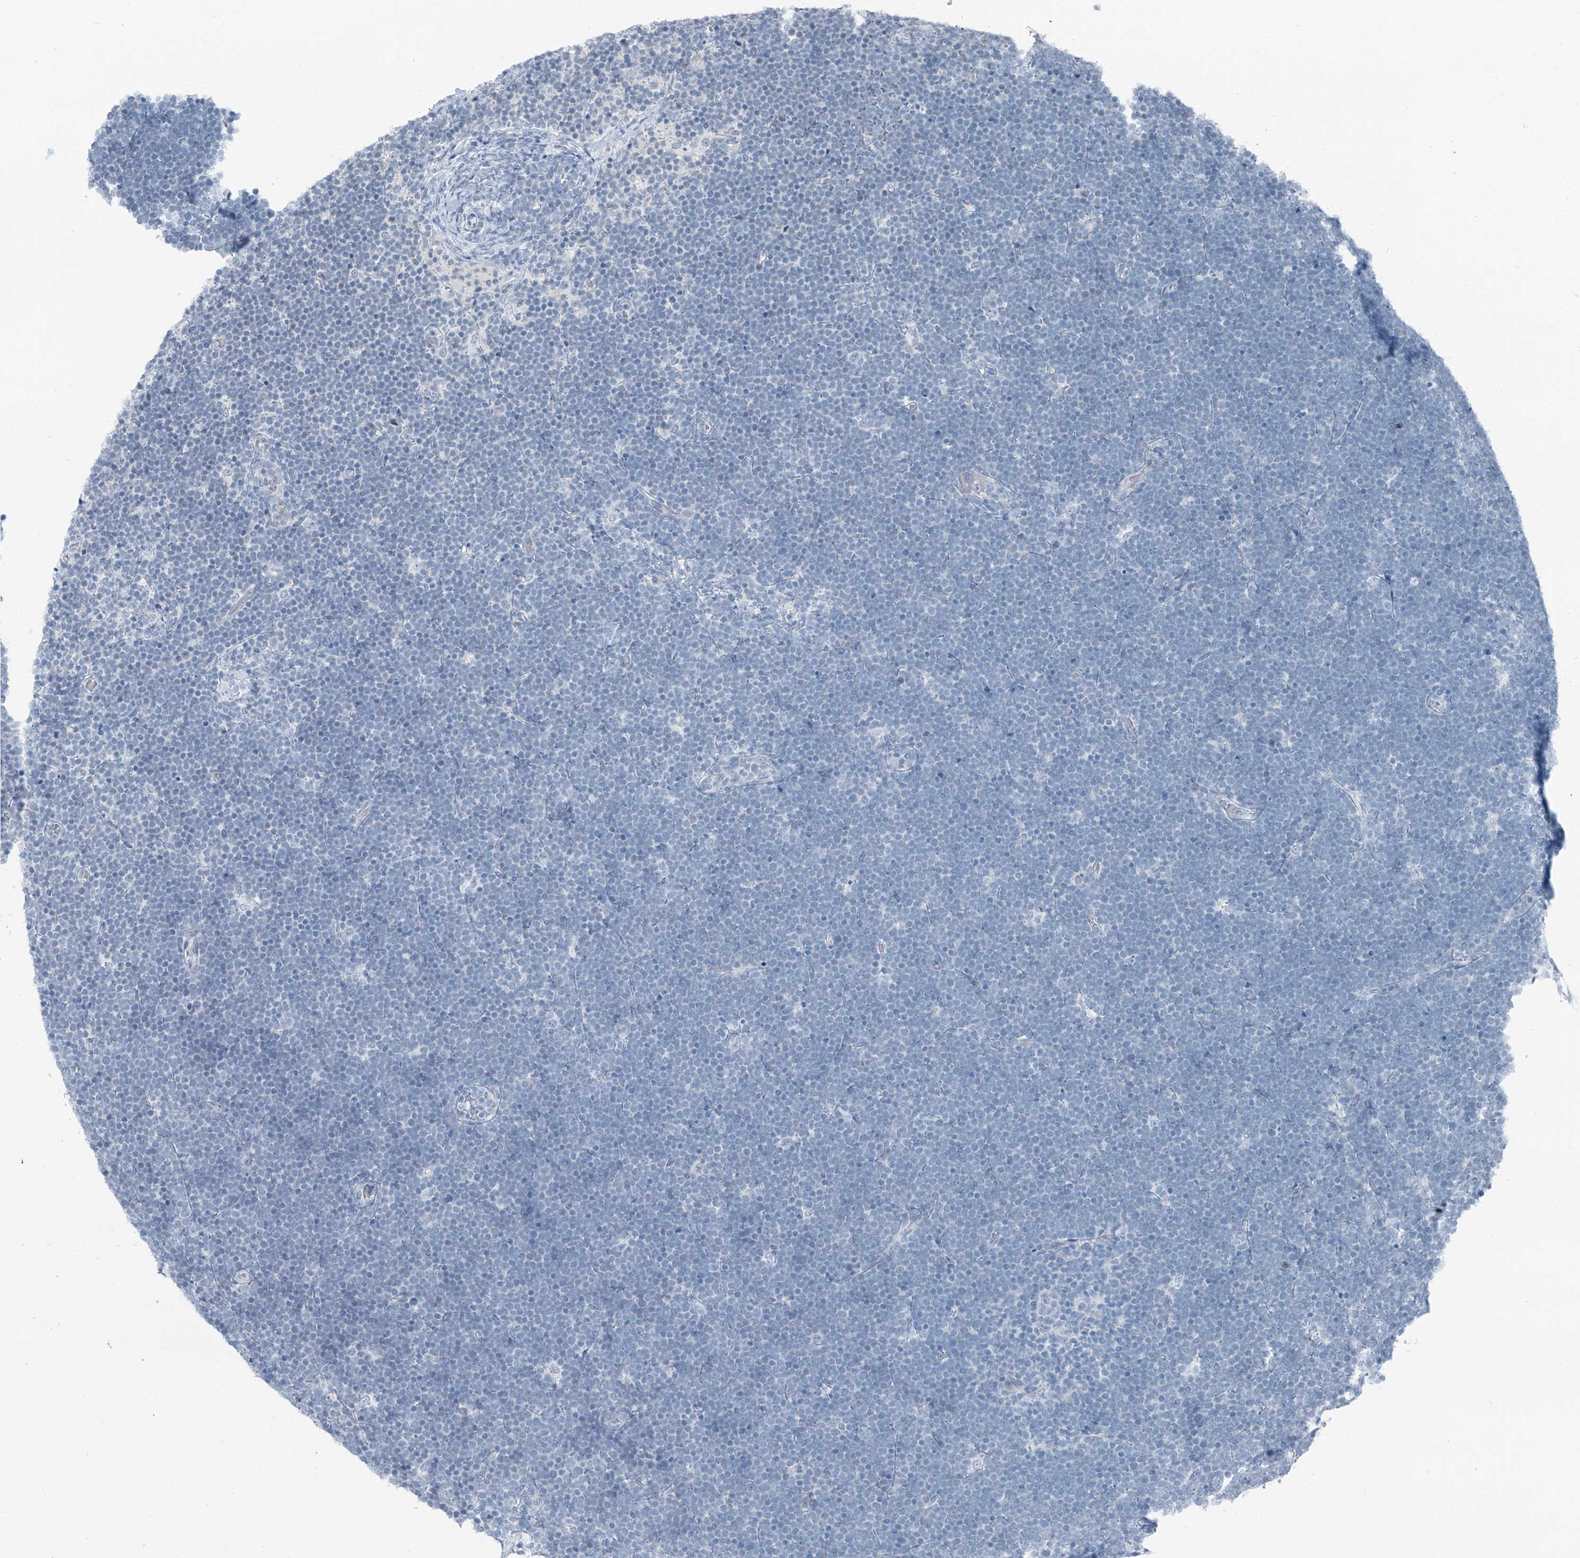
{"staining": {"intensity": "negative", "quantity": "none", "location": "none"}, "tissue": "lymphoma", "cell_type": "Tumor cells", "image_type": "cancer", "snomed": [{"axis": "morphology", "description": "Malignant lymphoma, non-Hodgkin's type, High grade"}, {"axis": "topography", "description": "Lymph node"}], "caption": "Immunohistochemistry histopathology image of high-grade malignant lymphoma, non-Hodgkin's type stained for a protein (brown), which demonstrates no expression in tumor cells. (DAB immunohistochemistry (IHC), high magnification).", "gene": "RGN", "patient": {"sex": "male", "age": 13}}